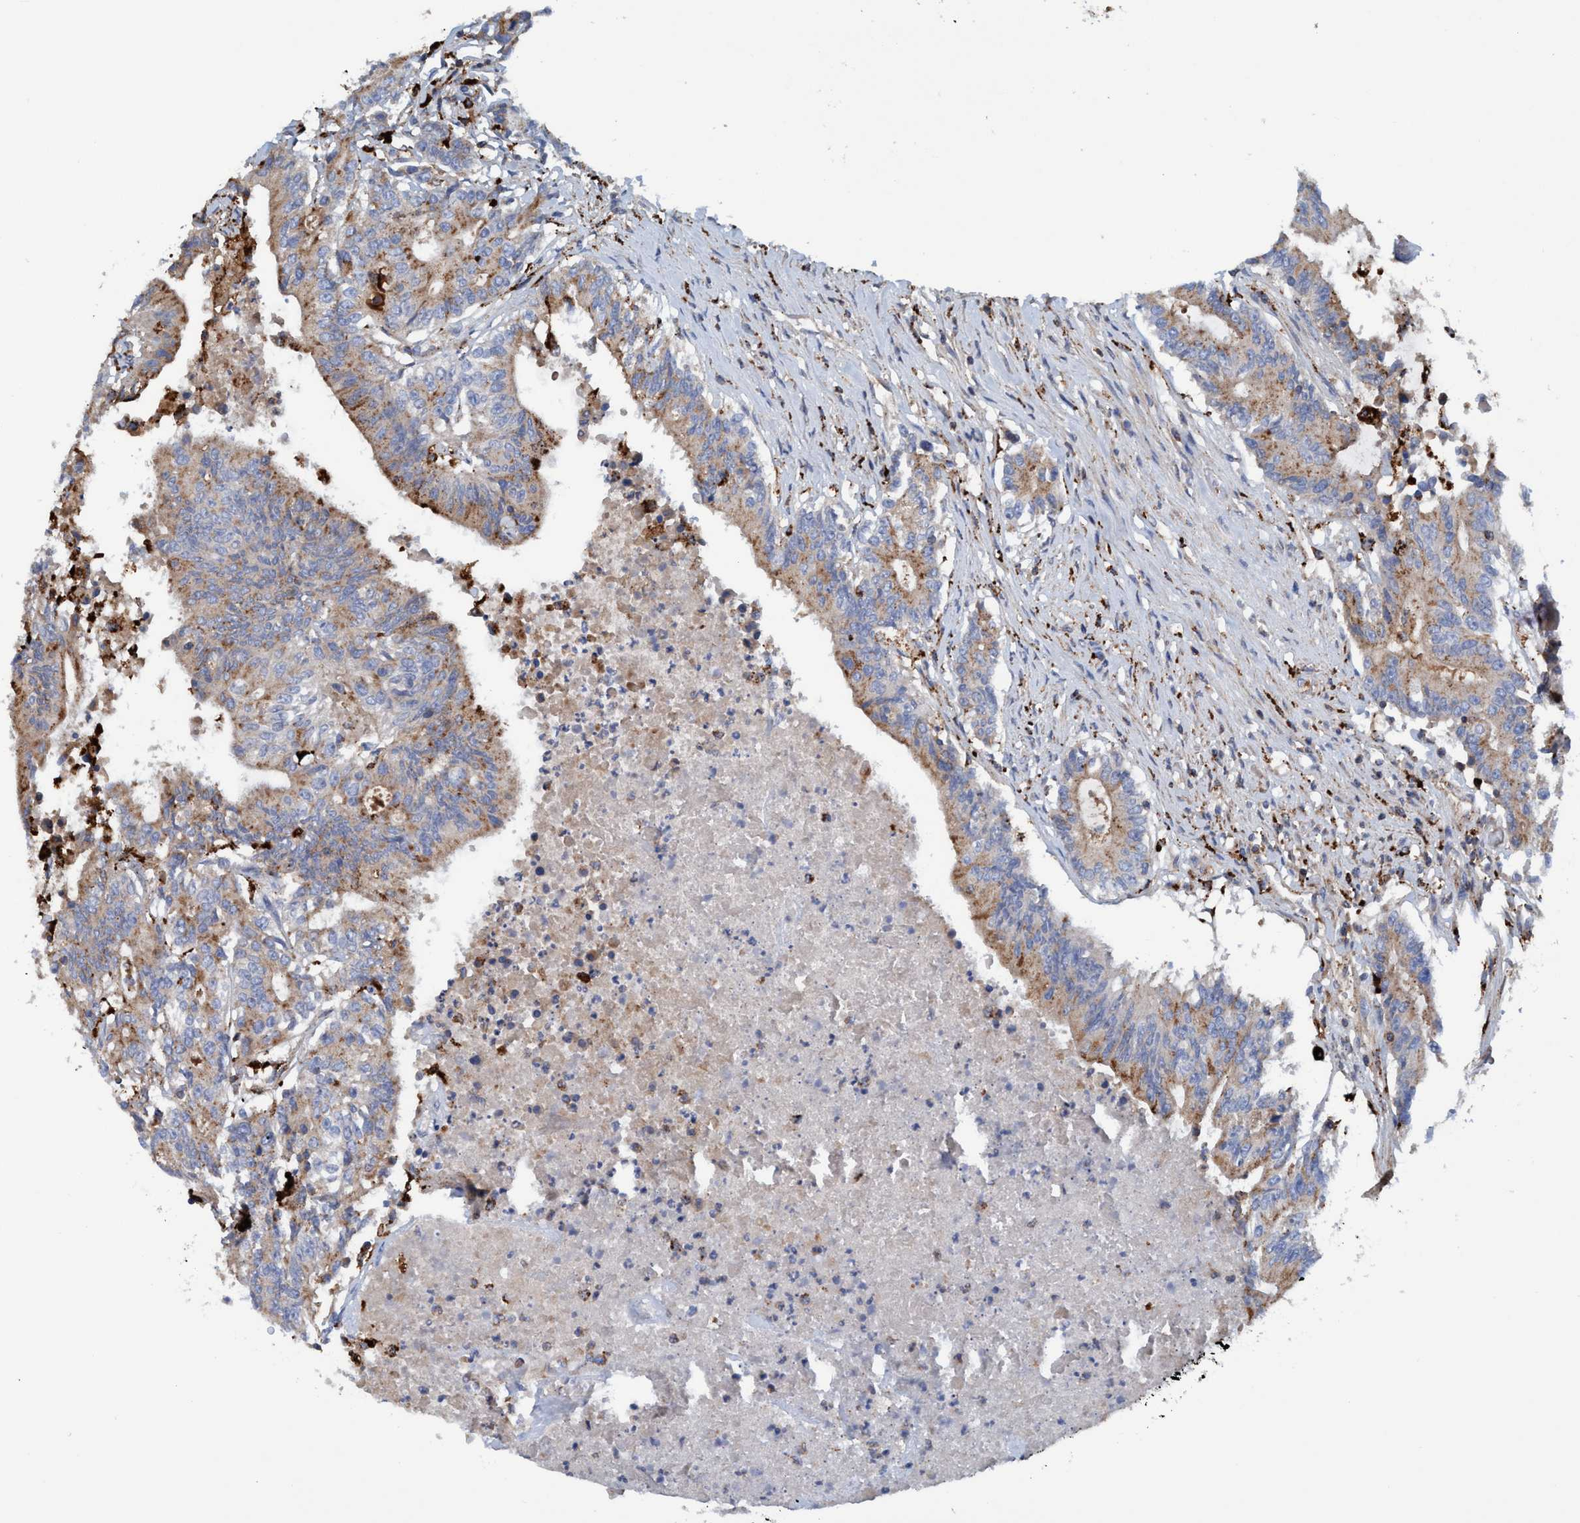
{"staining": {"intensity": "moderate", "quantity": ">75%", "location": "cytoplasmic/membranous"}, "tissue": "colorectal cancer", "cell_type": "Tumor cells", "image_type": "cancer", "snomed": [{"axis": "morphology", "description": "Adenocarcinoma, NOS"}, {"axis": "topography", "description": "Colon"}], "caption": "Colorectal cancer was stained to show a protein in brown. There is medium levels of moderate cytoplasmic/membranous expression in about >75% of tumor cells. The protein is stained brown, and the nuclei are stained in blue (DAB (3,3'-diaminobenzidine) IHC with brightfield microscopy, high magnification).", "gene": "TRIM65", "patient": {"sex": "female", "age": 77}}